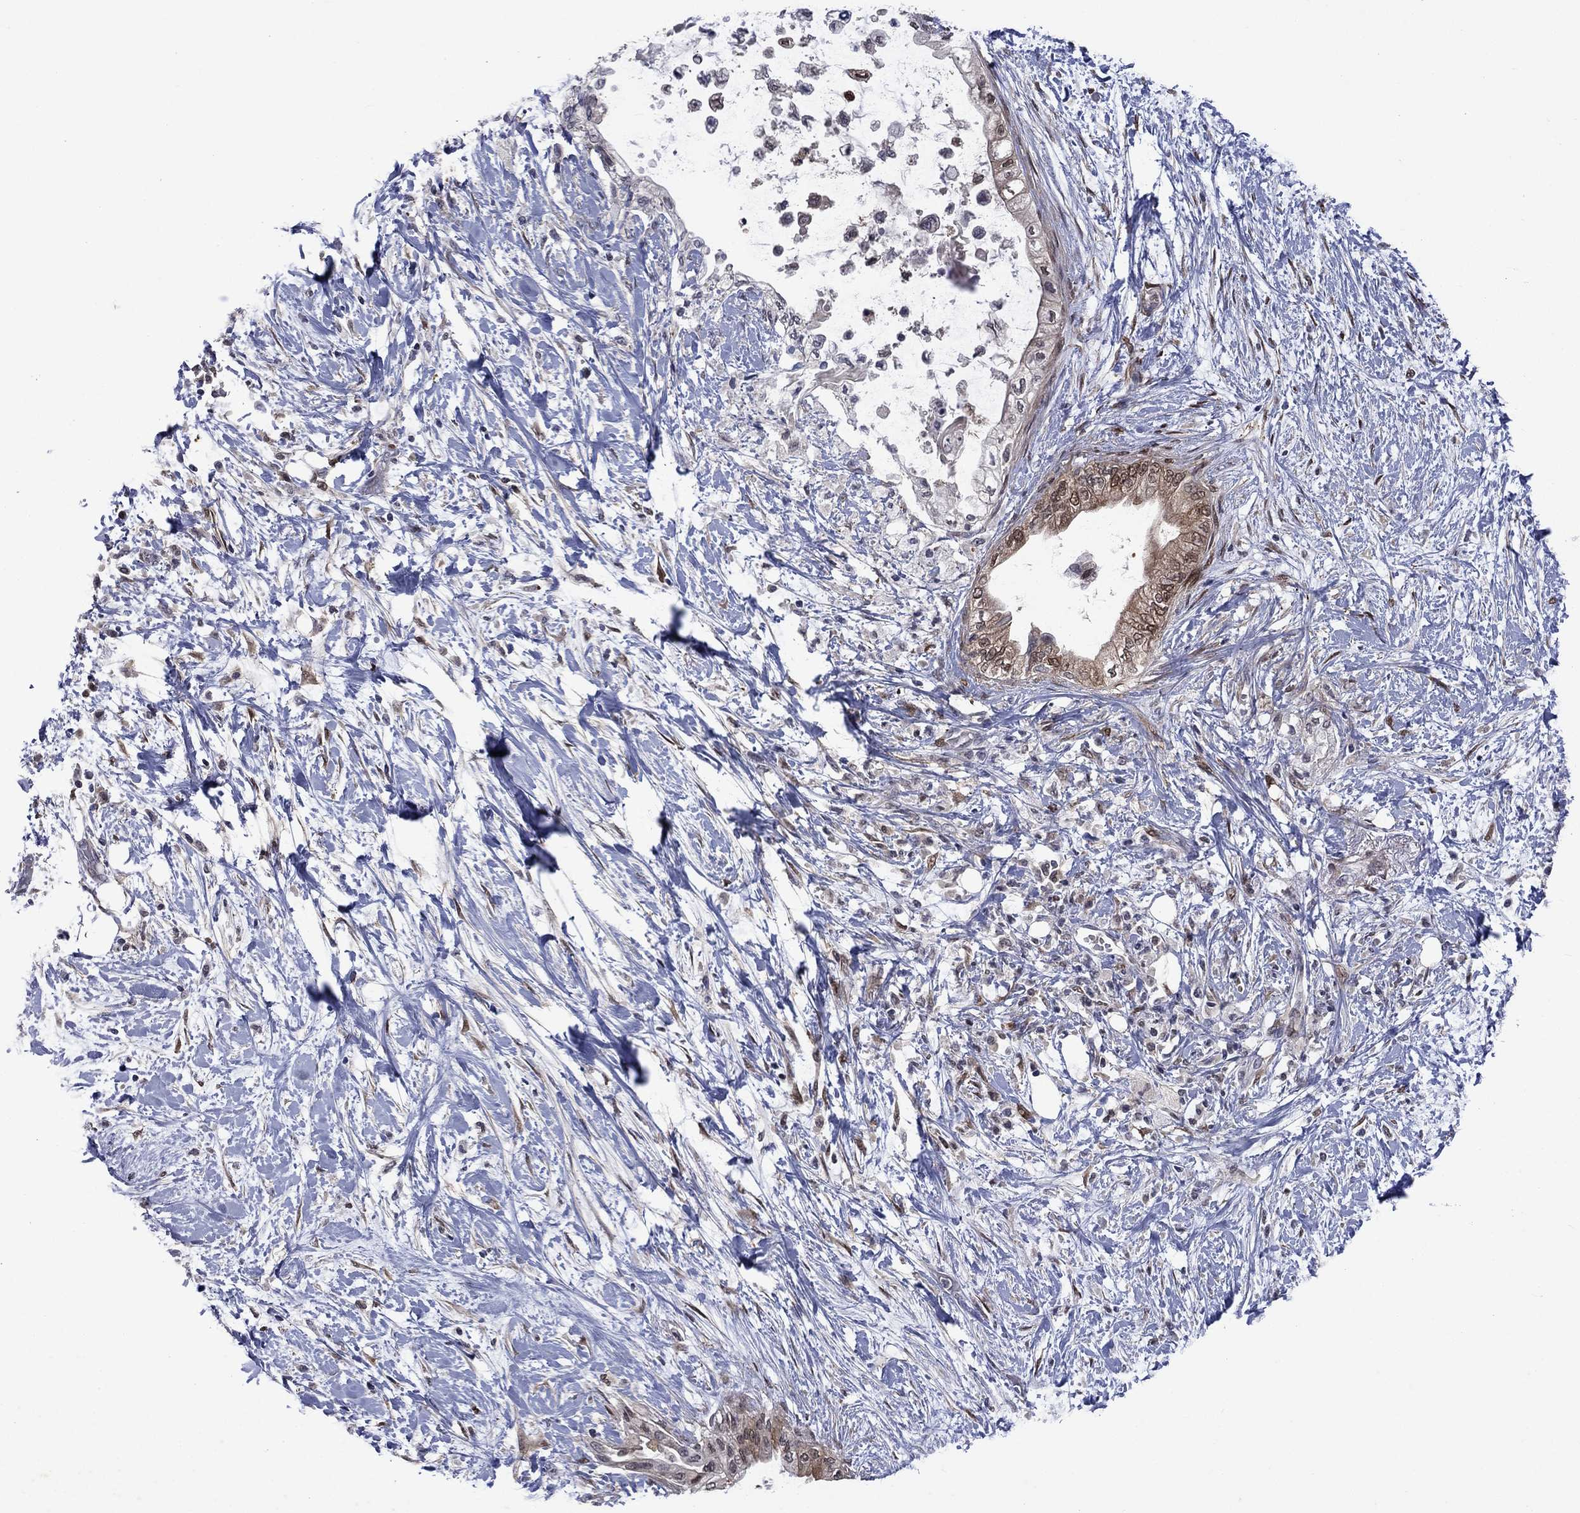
{"staining": {"intensity": "moderate", "quantity": "<25%", "location": "cytoplasmic/membranous,nuclear"}, "tissue": "pancreatic cancer", "cell_type": "Tumor cells", "image_type": "cancer", "snomed": [{"axis": "morphology", "description": "Normal tissue, NOS"}, {"axis": "morphology", "description": "Adenocarcinoma, NOS"}, {"axis": "topography", "description": "Pancreas"}, {"axis": "topography", "description": "Duodenum"}], "caption": "Moderate cytoplasmic/membranous and nuclear positivity for a protein is identified in about <25% of tumor cells of adenocarcinoma (pancreatic) using immunohistochemistry (IHC).", "gene": "CBR1", "patient": {"sex": "female", "age": 60}}